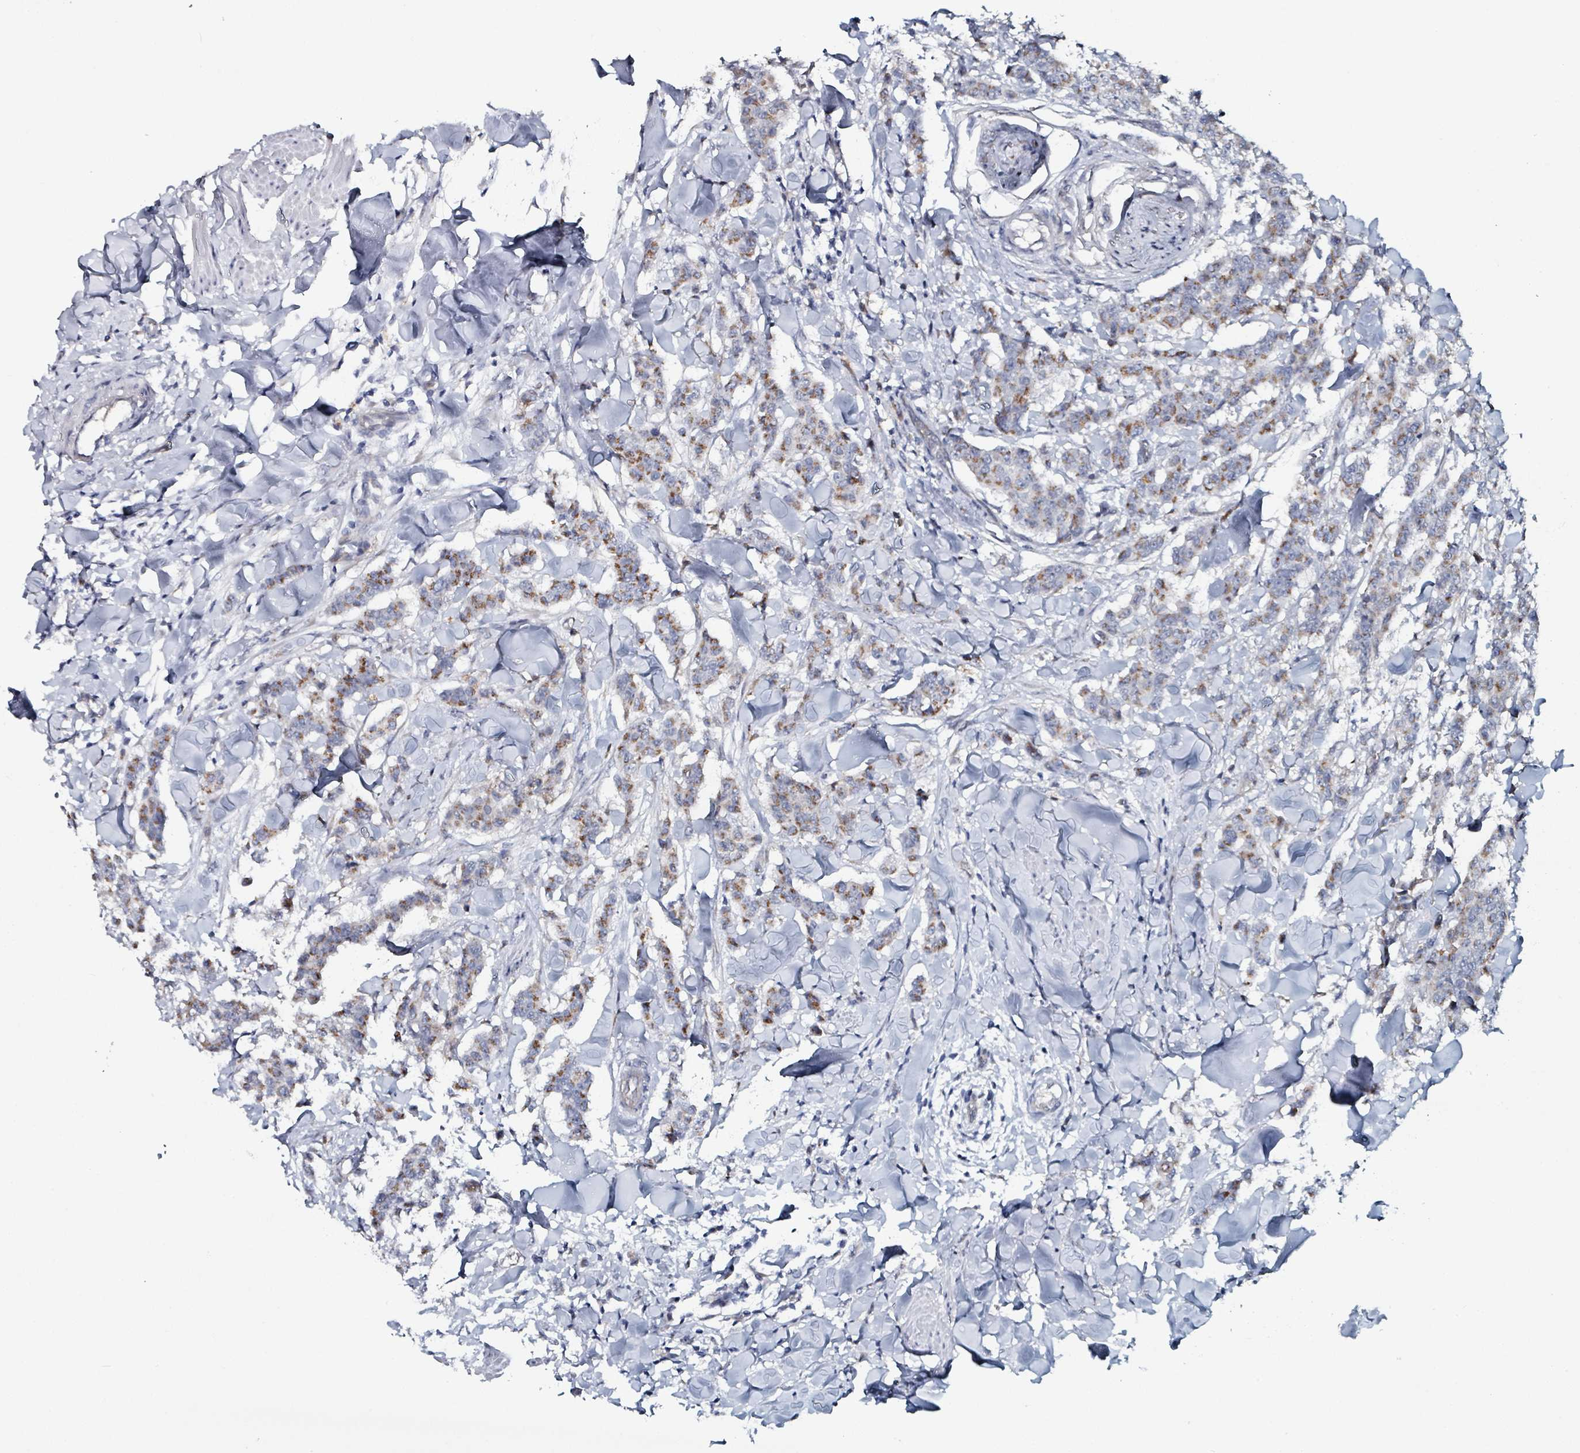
{"staining": {"intensity": "moderate", "quantity": "25%-75%", "location": "cytoplasmic/membranous"}, "tissue": "breast cancer", "cell_type": "Tumor cells", "image_type": "cancer", "snomed": [{"axis": "morphology", "description": "Duct carcinoma"}, {"axis": "topography", "description": "Breast"}], "caption": "An immunohistochemistry (IHC) histopathology image of tumor tissue is shown. Protein staining in brown highlights moderate cytoplasmic/membranous positivity in breast cancer within tumor cells.", "gene": "B3GAT3", "patient": {"sex": "female", "age": 40}}